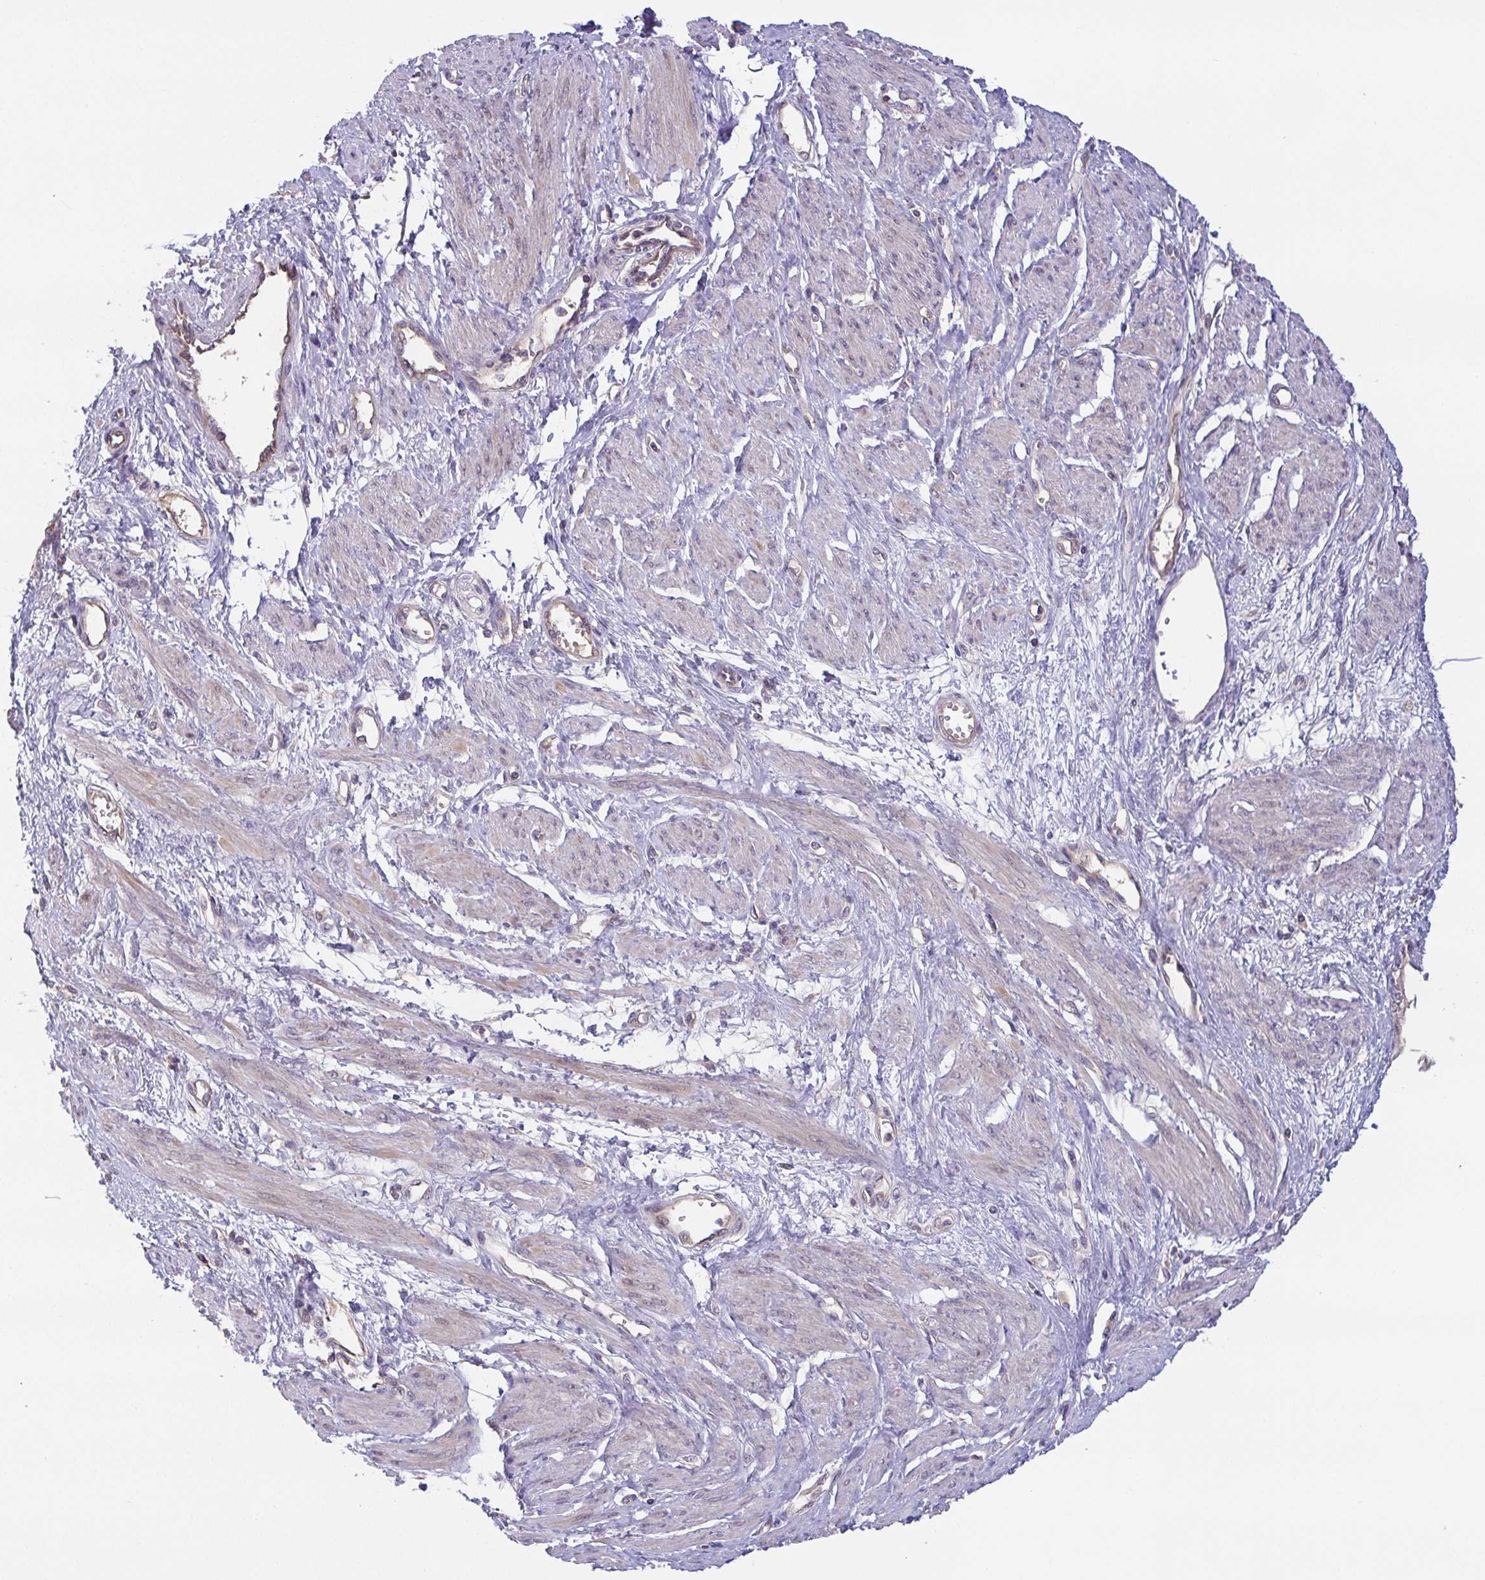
{"staining": {"intensity": "weak", "quantity": "<25%", "location": "cytoplasmic/membranous,nuclear"}, "tissue": "smooth muscle", "cell_type": "Smooth muscle cells", "image_type": "normal", "snomed": [{"axis": "morphology", "description": "Normal tissue, NOS"}, {"axis": "topography", "description": "Smooth muscle"}, {"axis": "topography", "description": "Uterus"}], "caption": "Smooth muscle stained for a protein using IHC reveals no staining smooth muscle cells.", "gene": "OSBPL7", "patient": {"sex": "female", "age": 39}}